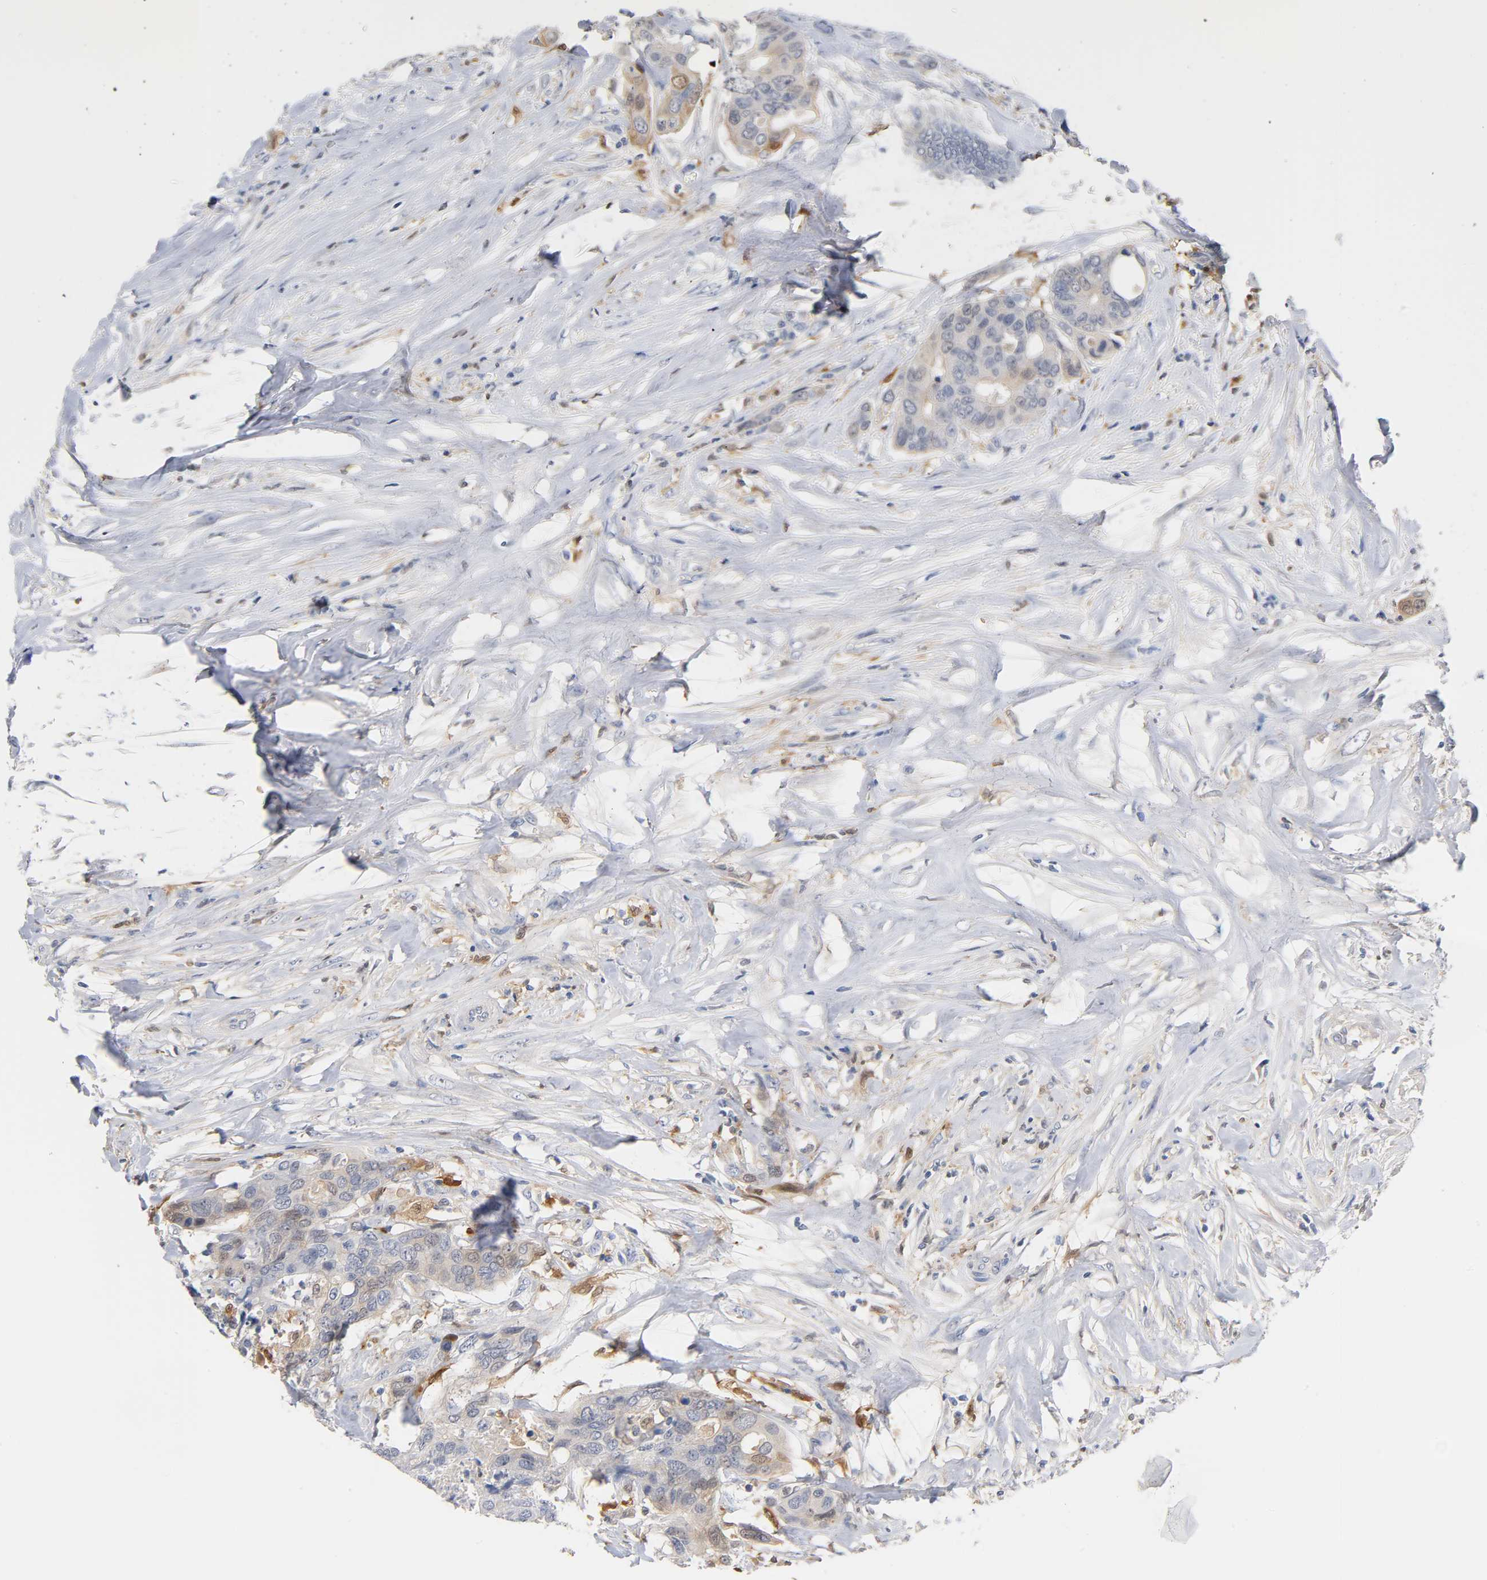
{"staining": {"intensity": "weak", "quantity": "25%-75%", "location": "cytoplasmic/membranous,nuclear"}, "tissue": "colorectal cancer", "cell_type": "Tumor cells", "image_type": "cancer", "snomed": [{"axis": "morphology", "description": "Adenocarcinoma, NOS"}, {"axis": "topography", "description": "Rectum"}], "caption": "Protein staining reveals weak cytoplasmic/membranous and nuclear expression in about 25%-75% of tumor cells in colorectal cancer.", "gene": "IL18", "patient": {"sex": "male", "age": 55}}